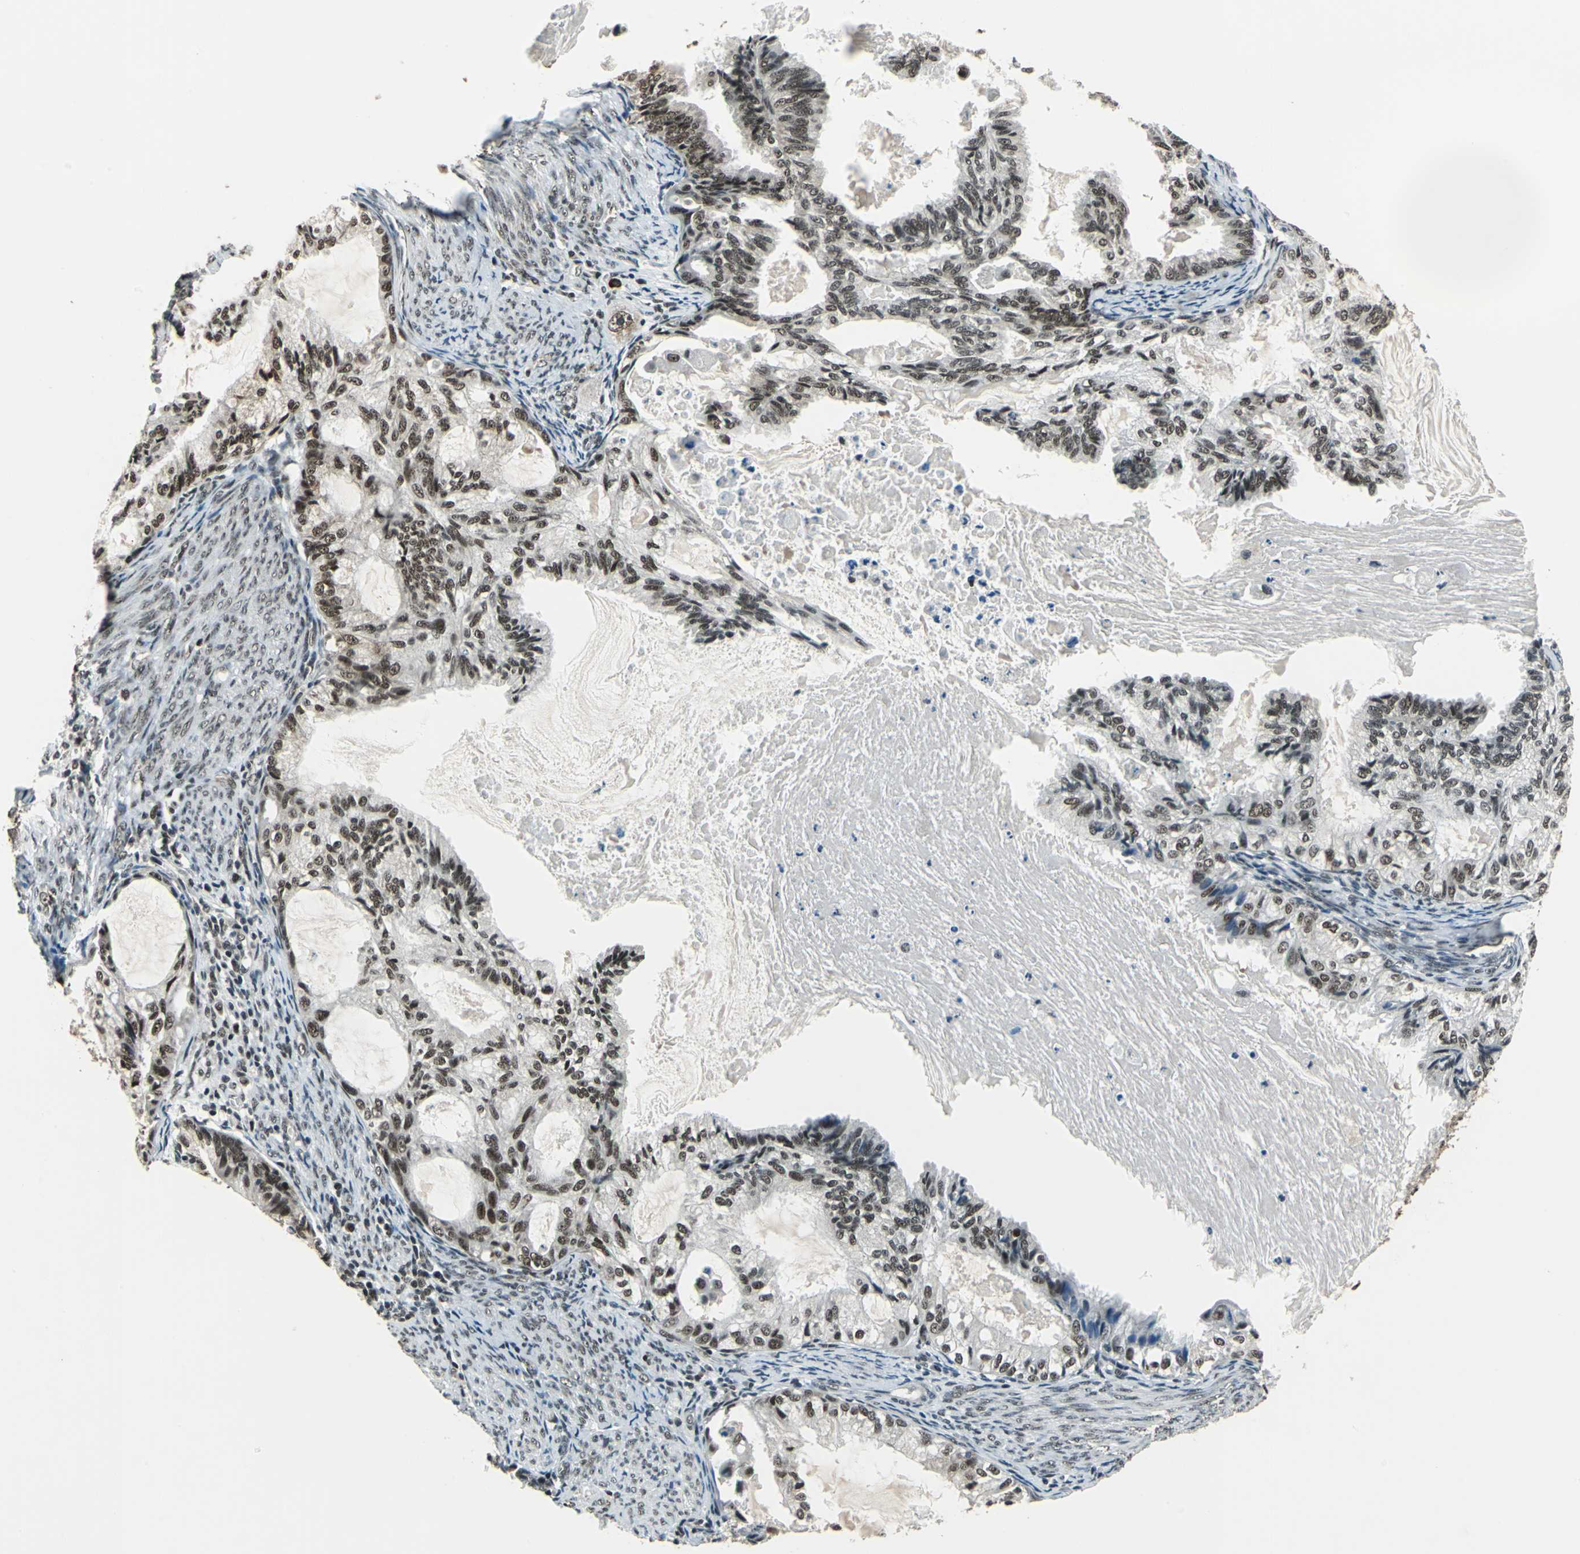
{"staining": {"intensity": "moderate", "quantity": ">75%", "location": "nuclear"}, "tissue": "cervical cancer", "cell_type": "Tumor cells", "image_type": "cancer", "snomed": [{"axis": "morphology", "description": "Normal tissue, NOS"}, {"axis": "morphology", "description": "Adenocarcinoma, NOS"}, {"axis": "topography", "description": "Cervix"}, {"axis": "topography", "description": "Endometrium"}], "caption": "About >75% of tumor cells in human cervical cancer (adenocarcinoma) exhibit moderate nuclear protein expression as visualized by brown immunohistochemical staining.", "gene": "BCLAF1", "patient": {"sex": "female", "age": 86}}